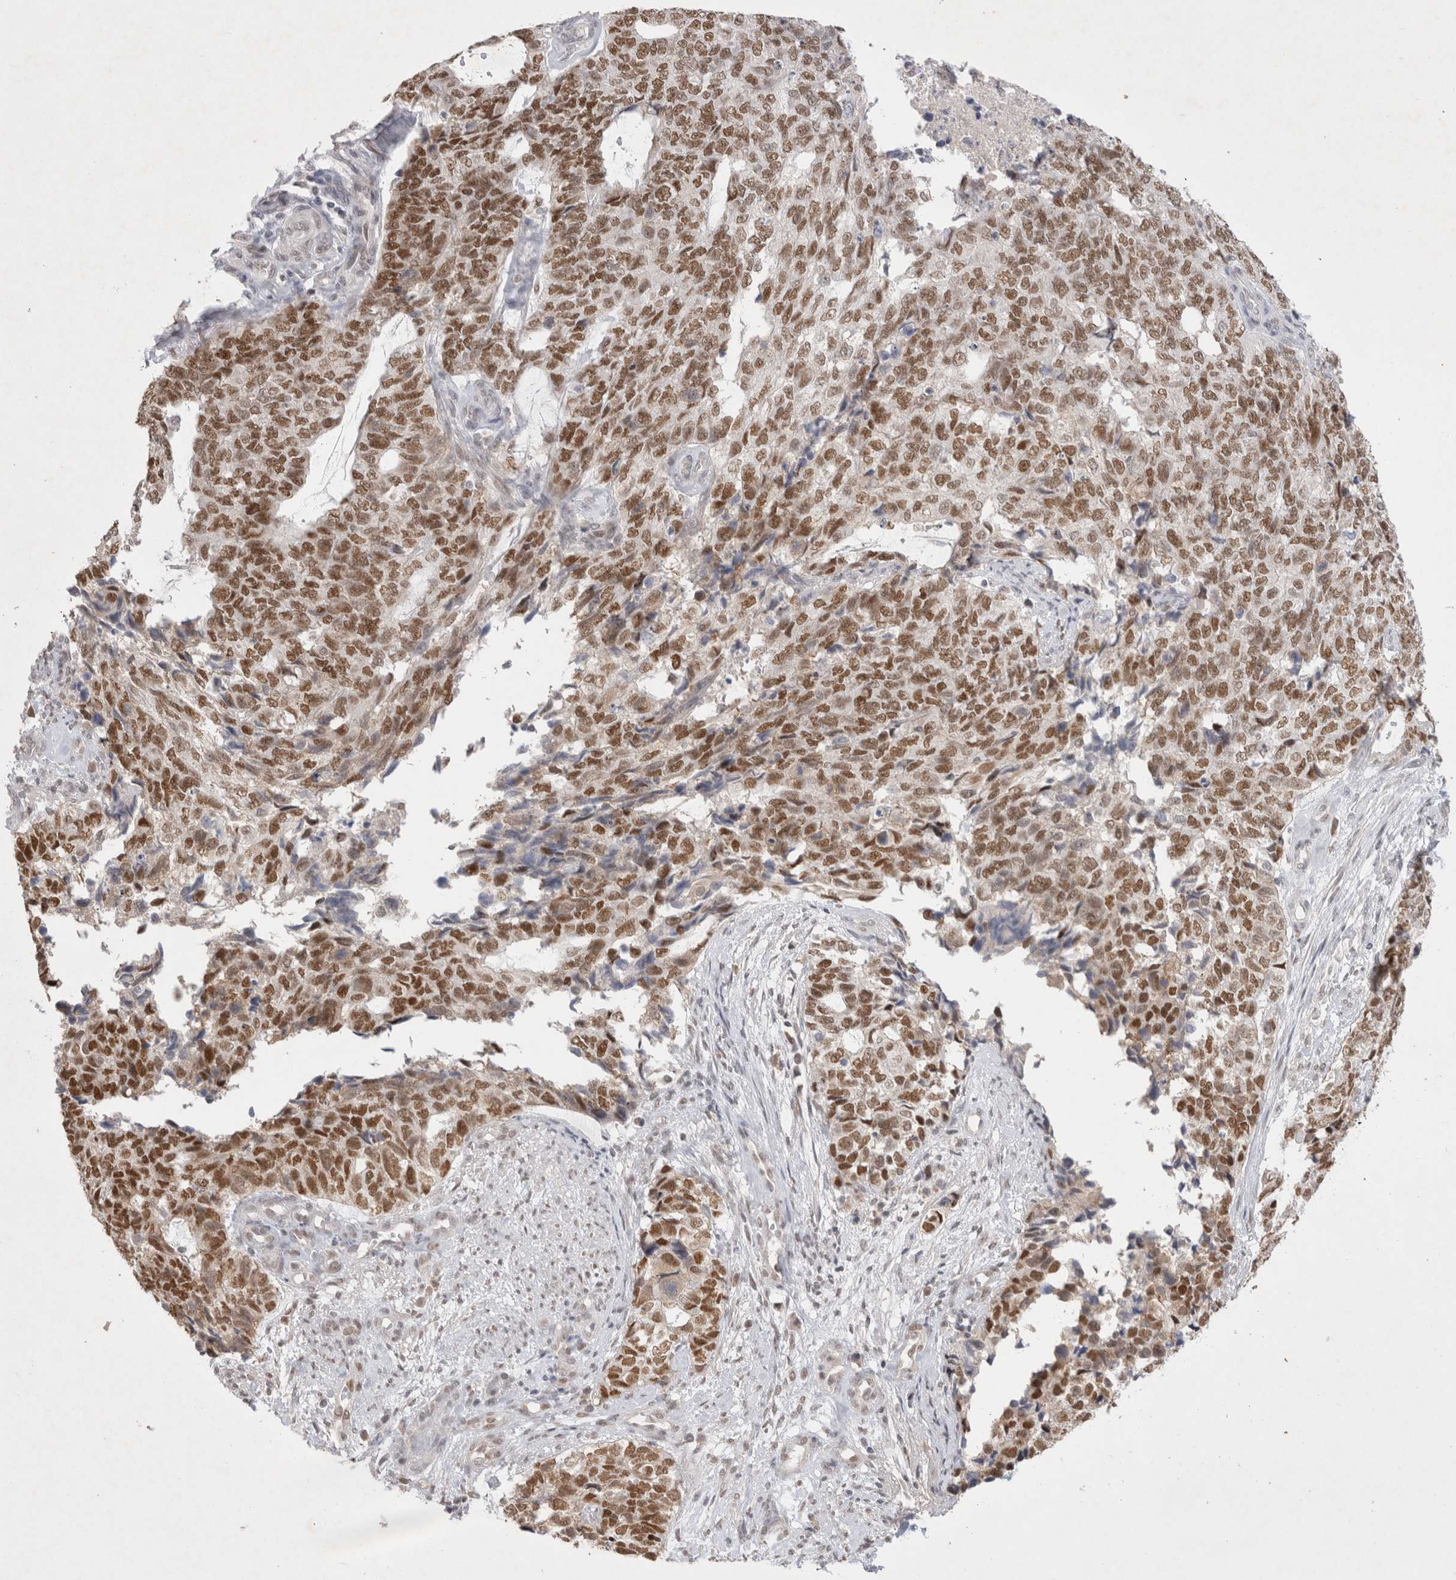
{"staining": {"intensity": "moderate", "quantity": ">75%", "location": "nuclear"}, "tissue": "cervical cancer", "cell_type": "Tumor cells", "image_type": "cancer", "snomed": [{"axis": "morphology", "description": "Squamous cell carcinoma, NOS"}, {"axis": "topography", "description": "Cervix"}], "caption": "Immunohistochemical staining of human squamous cell carcinoma (cervical) shows moderate nuclear protein staining in approximately >75% of tumor cells.", "gene": "RECQL4", "patient": {"sex": "female", "age": 63}}